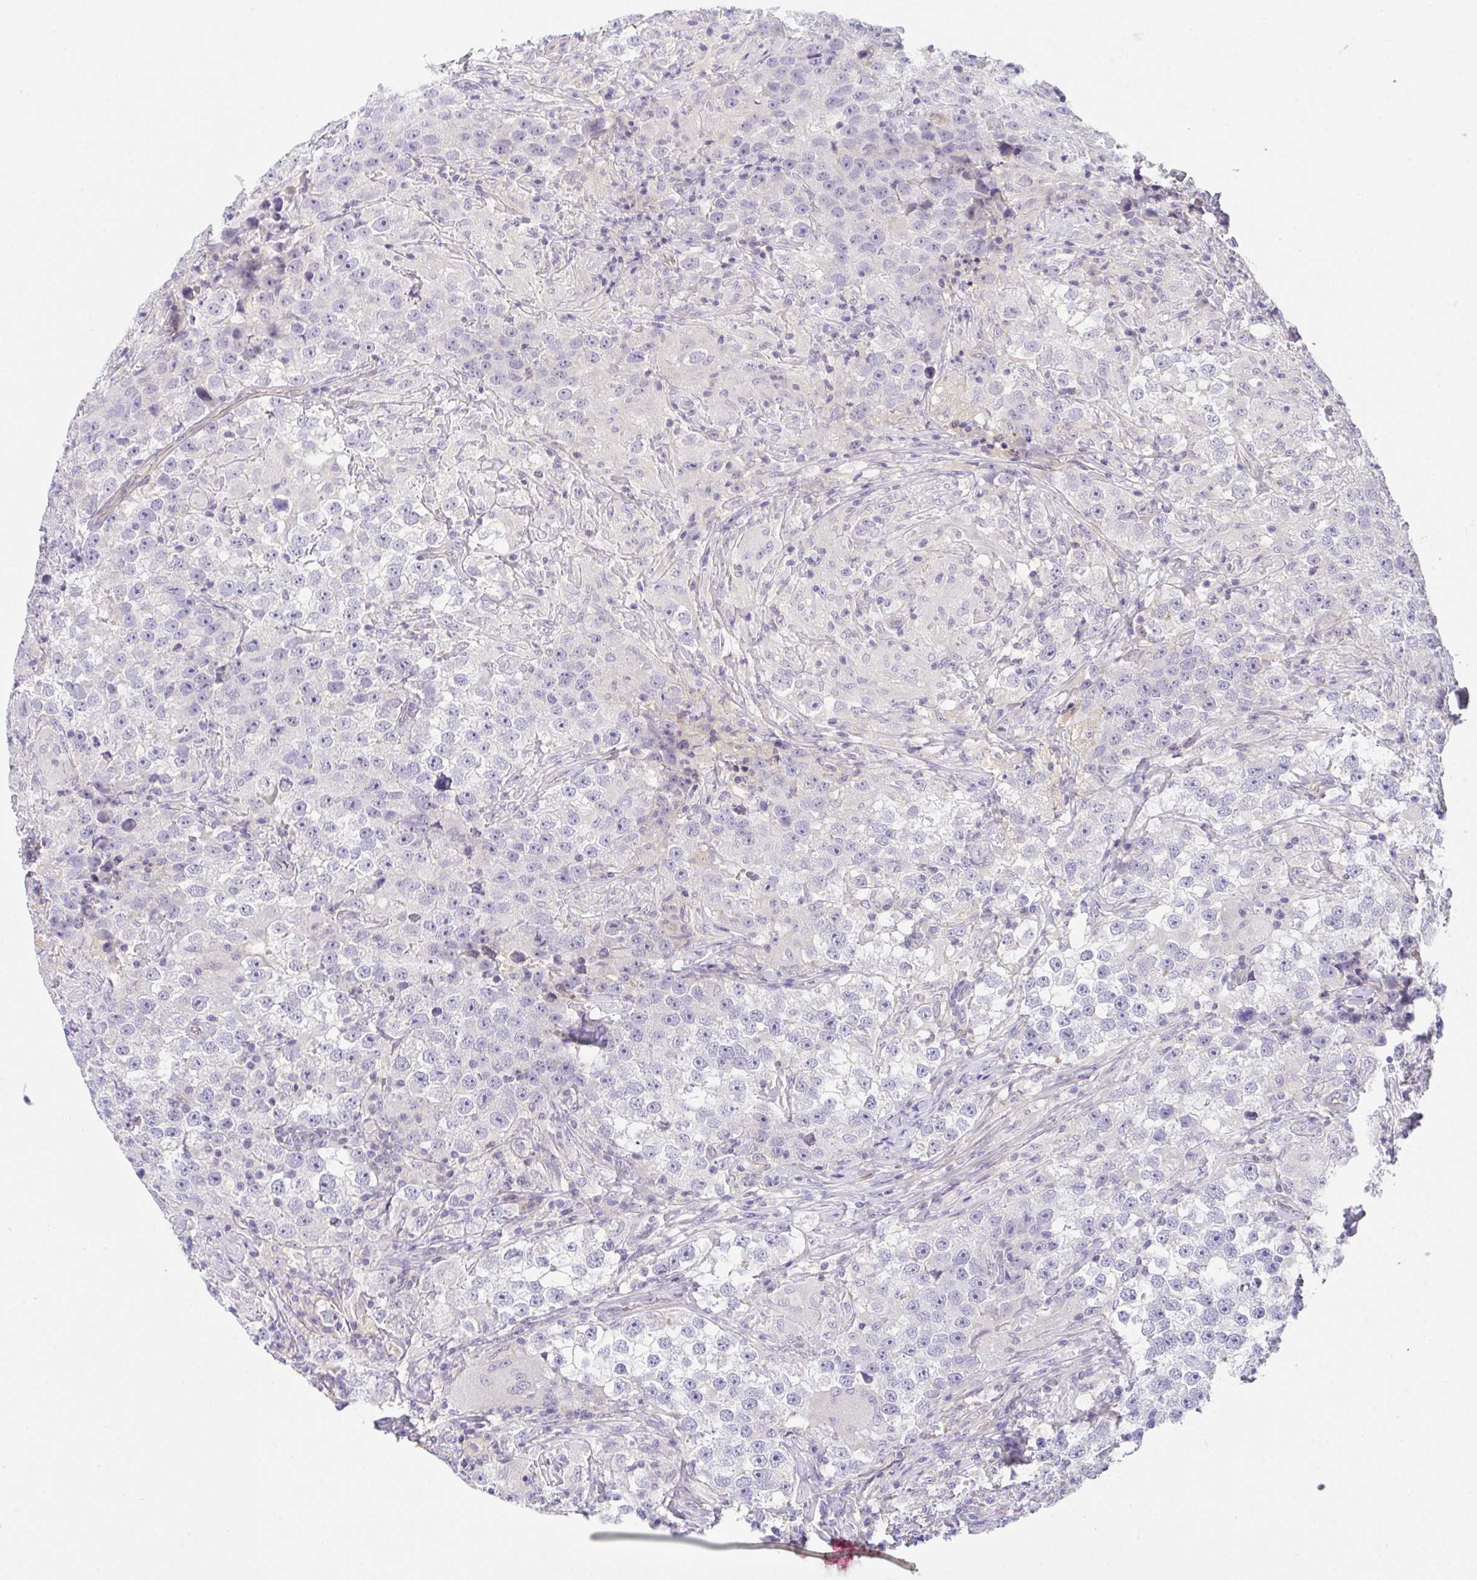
{"staining": {"intensity": "negative", "quantity": "none", "location": "none"}, "tissue": "testis cancer", "cell_type": "Tumor cells", "image_type": "cancer", "snomed": [{"axis": "morphology", "description": "Seminoma, NOS"}, {"axis": "topography", "description": "Testis"}], "caption": "IHC image of neoplastic tissue: human seminoma (testis) stained with DAB shows no significant protein staining in tumor cells. (DAB IHC visualized using brightfield microscopy, high magnification).", "gene": "HOXD12", "patient": {"sex": "male", "age": 46}}